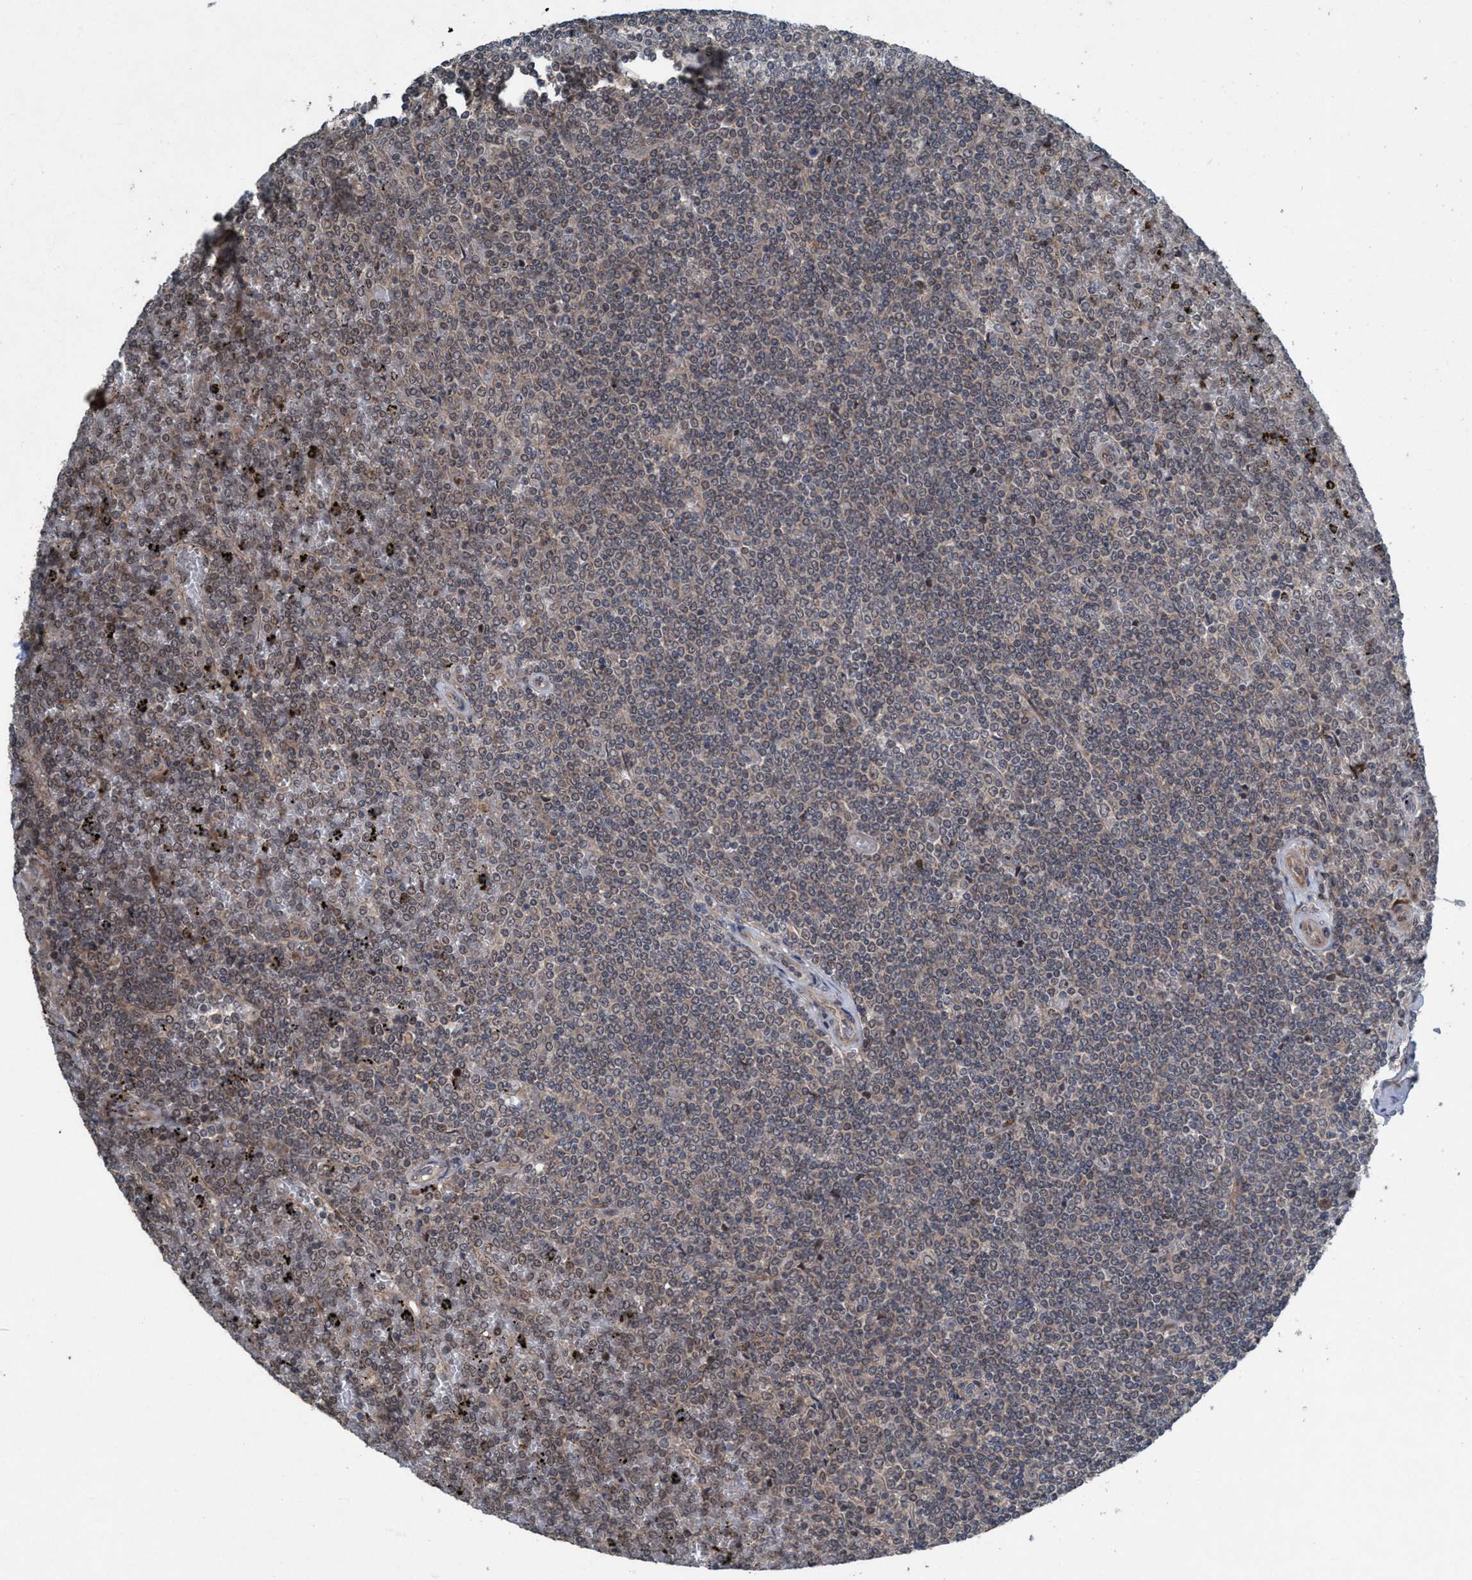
{"staining": {"intensity": "weak", "quantity": "<25%", "location": "cytoplasmic/membranous"}, "tissue": "lymphoma", "cell_type": "Tumor cells", "image_type": "cancer", "snomed": [{"axis": "morphology", "description": "Malignant lymphoma, non-Hodgkin's type, Low grade"}, {"axis": "topography", "description": "Spleen"}], "caption": "Malignant lymphoma, non-Hodgkin's type (low-grade) was stained to show a protein in brown. There is no significant expression in tumor cells.", "gene": "NISCH", "patient": {"sex": "female", "age": 19}}